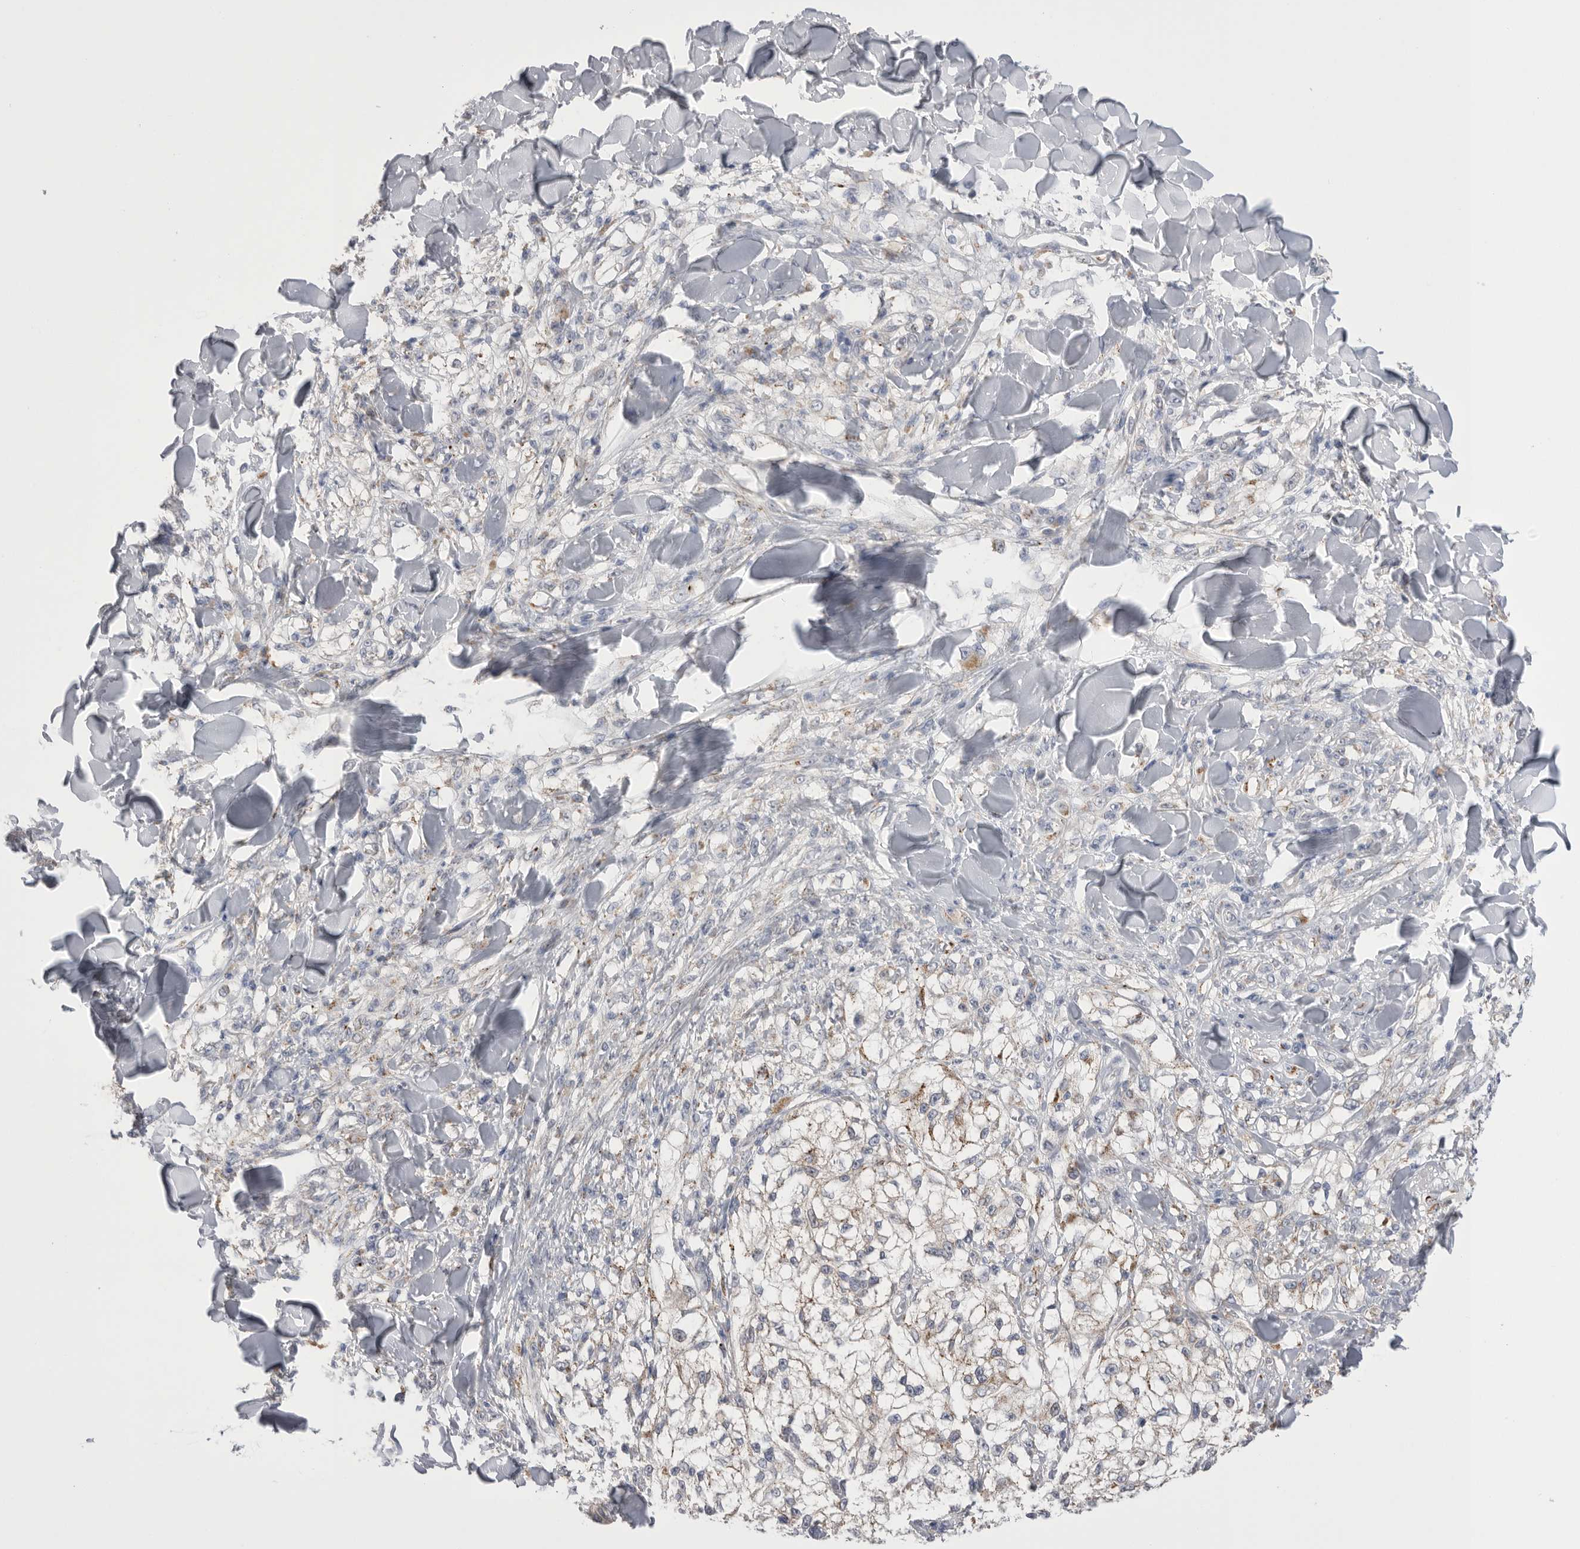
{"staining": {"intensity": "negative", "quantity": "none", "location": "none"}, "tissue": "melanoma", "cell_type": "Tumor cells", "image_type": "cancer", "snomed": [{"axis": "morphology", "description": "Malignant melanoma, NOS"}, {"axis": "topography", "description": "Skin of head"}], "caption": "High power microscopy image of an immunohistochemistry micrograph of melanoma, revealing no significant expression in tumor cells.", "gene": "CCDC126", "patient": {"sex": "male", "age": 83}}